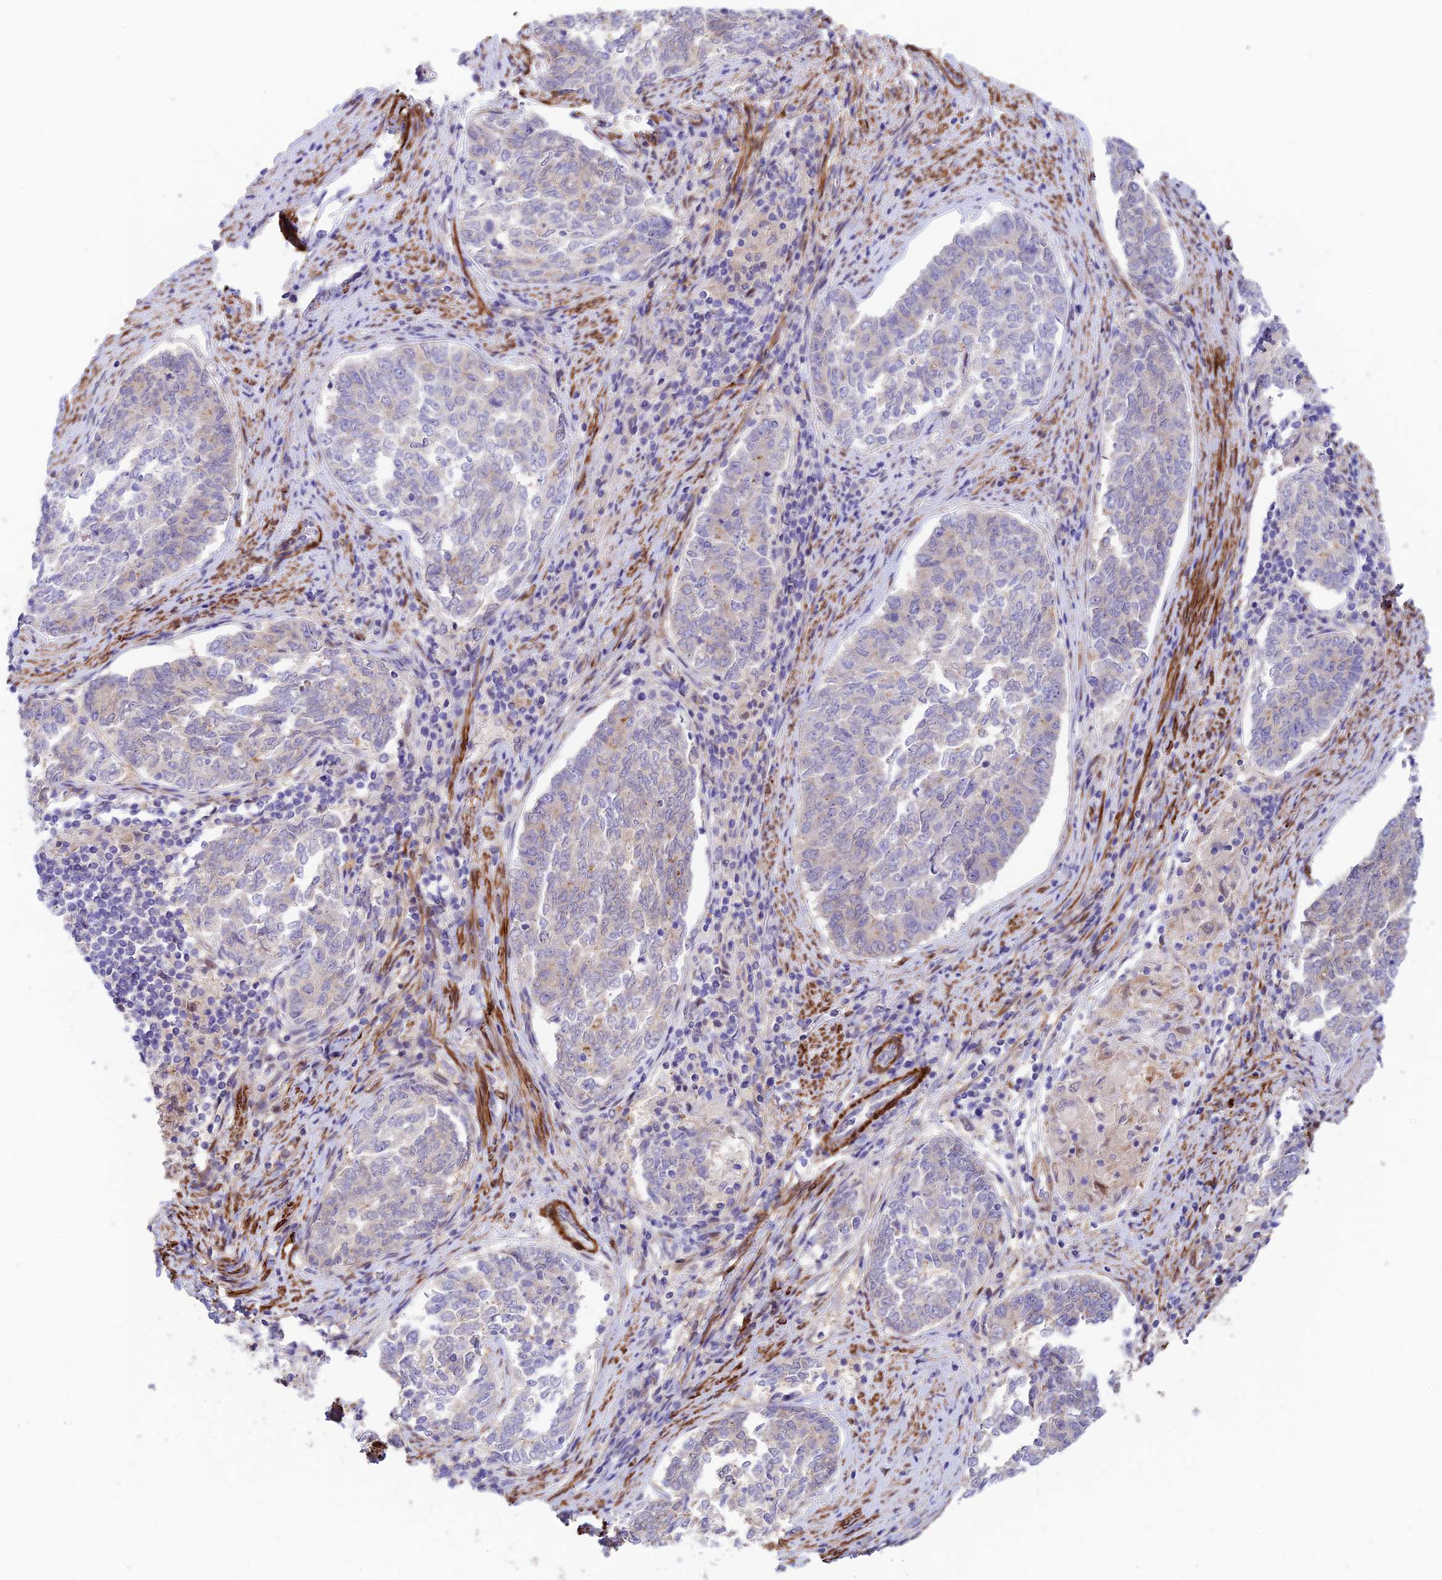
{"staining": {"intensity": "negative", "quantity": "none", "location": "none"}, "tissue": "endometrial cancer", "cell_type": "Tumor cells", "image_type": "cancer", "snomed": [{"axis": "morphology", "description": "Adenocarcinoma, NOS"}, {"axis": "topography", "description": "Endometrium"}], "caption": "The image displays no staining of tumor cells in adenocarcinoma (endometrial).", "gene": "ANKRD50", "patient": {"sex": "female", "age": 80}}